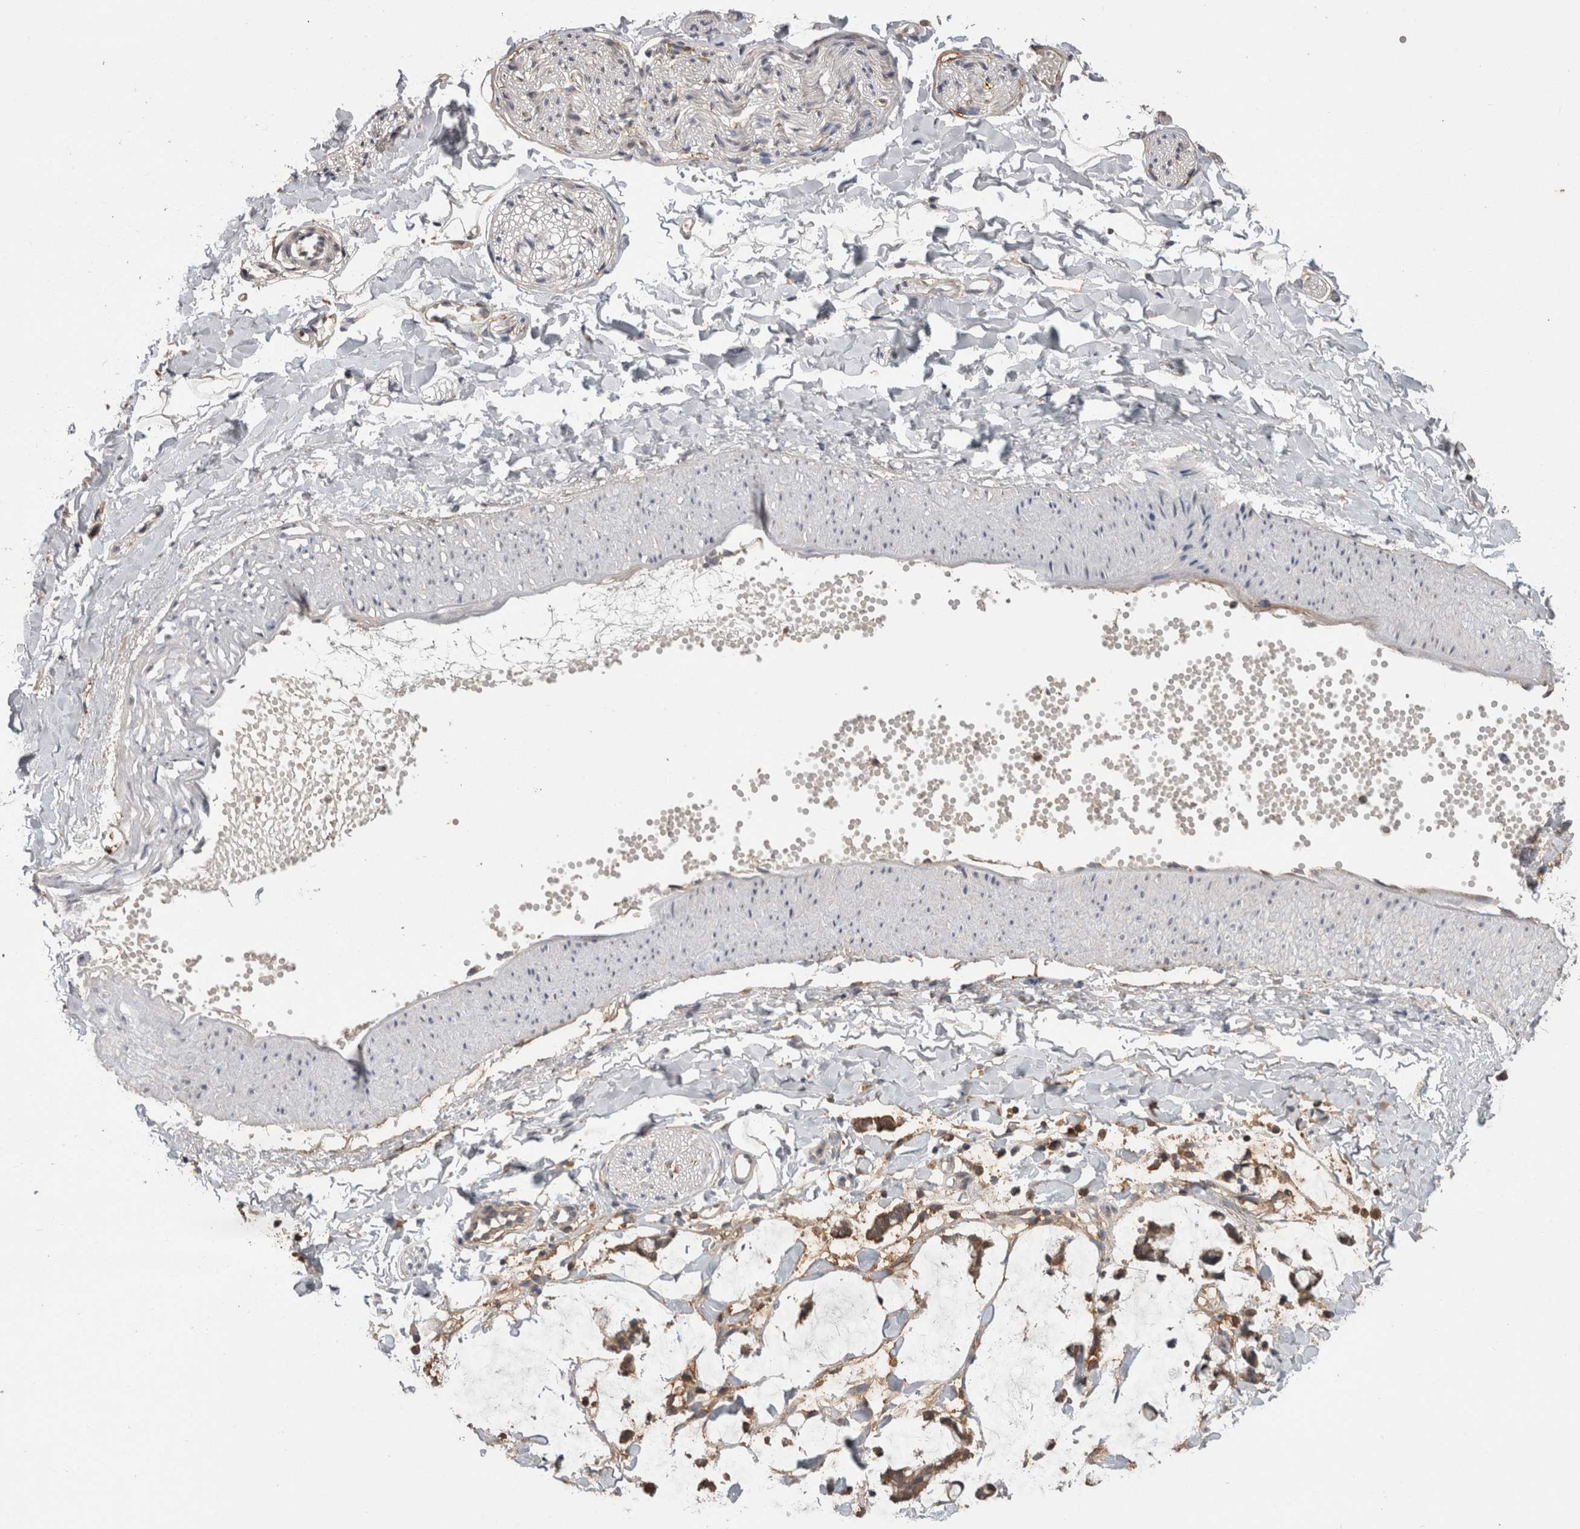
{"staining": {"intensity": "negative", "quantity": "none", "location": "none"}, "tissue": "adipose tissue", "cell_type": "Adipocytes", "image_type": "normal", "snomed": [{"axis": "morphology", "description": "Normal tissue, NOS"}, {"axis": "morphology", "description": "Adenocarcinoma, NOS"}, {"axis": "topography", "description": "Colon"}, {"axis": "topography", "description": "Peripheral nerve tissue"}], "caption": "The IHC photomicrograph has no significant staining in adipocytes of adipose tissue. (IHC, brightfield microscopy, high magnification).", "gene": "PREP", "patient": {"sex": "male", "age": 14}}